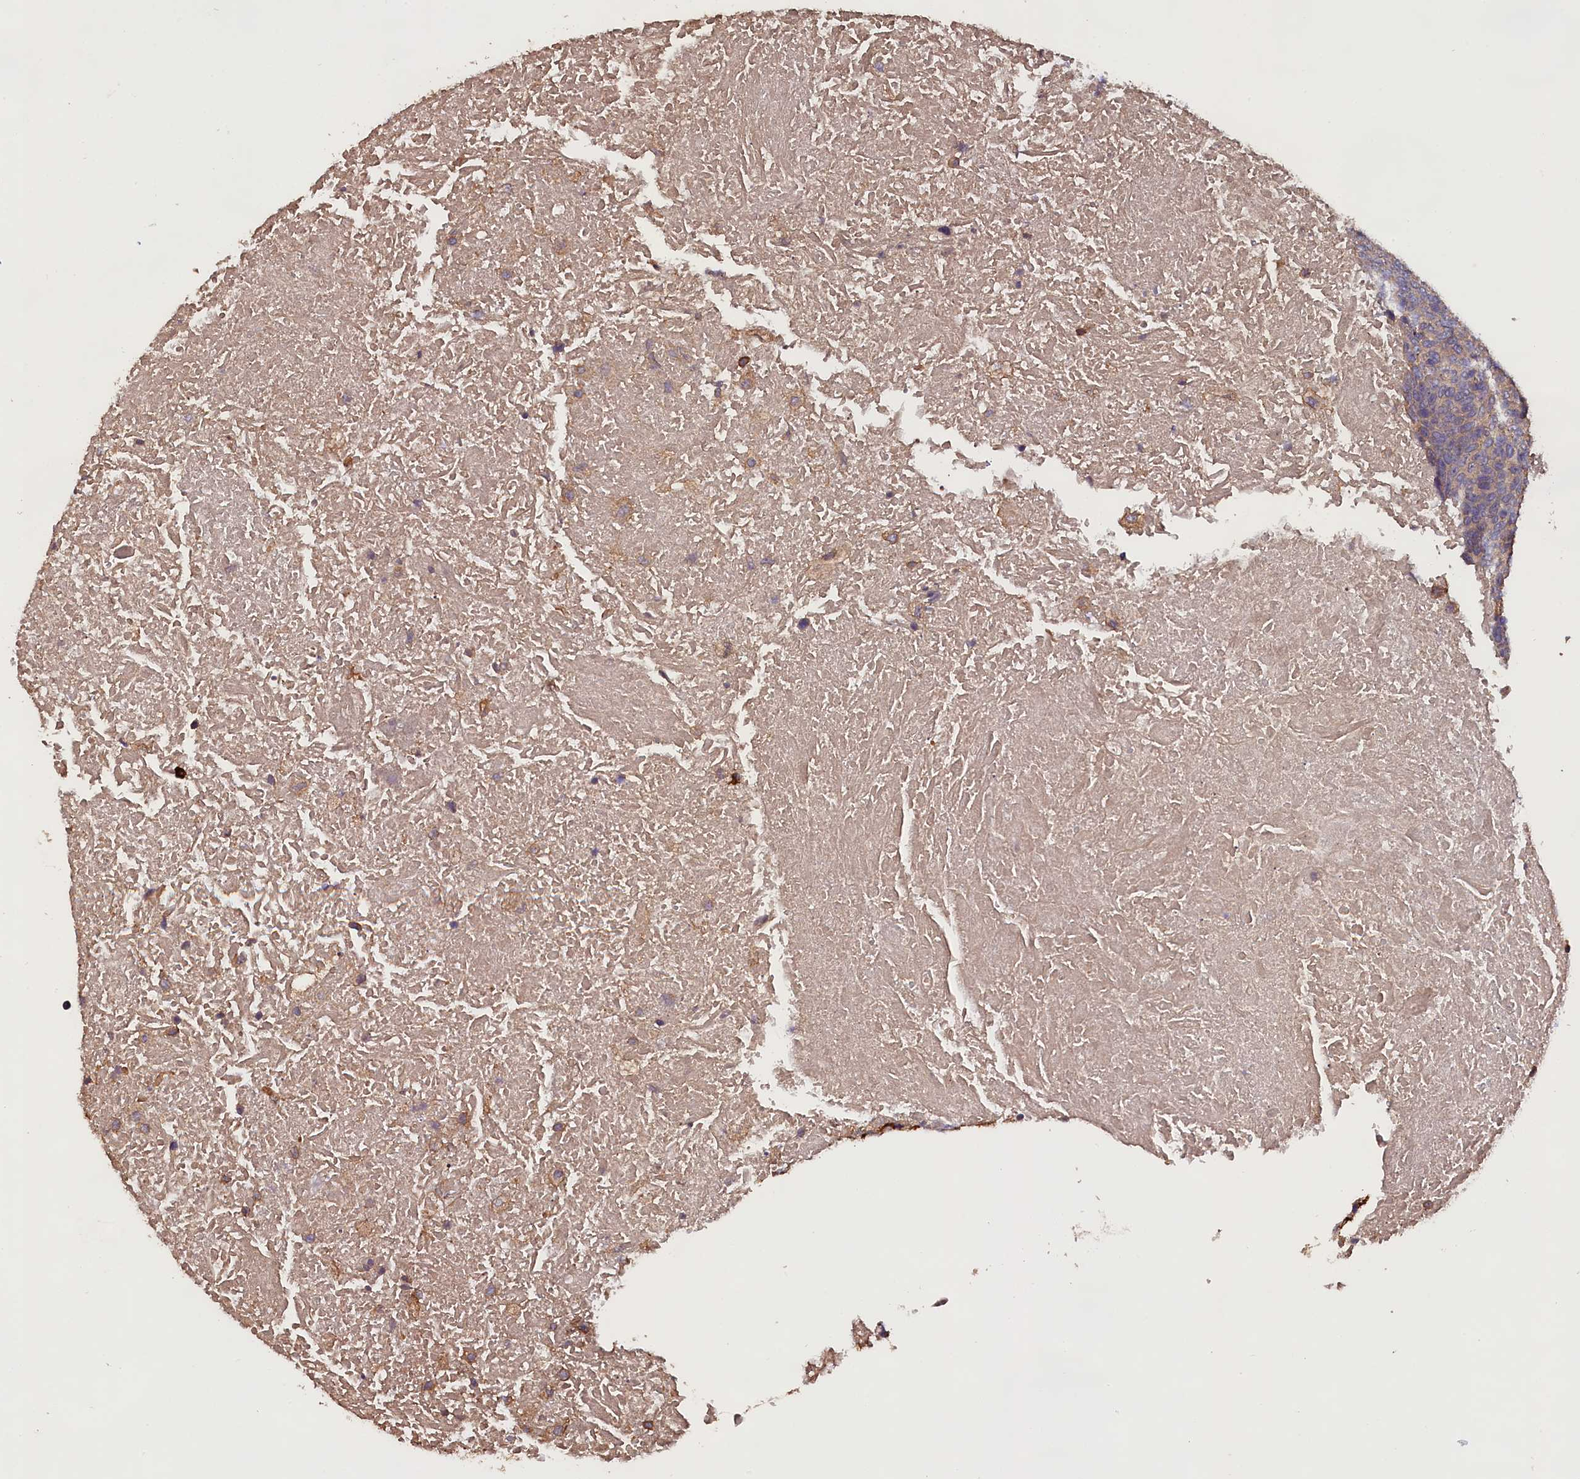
{"staining": {"intensity": "weak", "quantity": ">75%", "location": "cytoplasmic/membranous"}, "tissue": "head and neck cancer", "cell_type": "Tumor cells", "image_type": "cancer", "snomed": [{"axis": "morphology", "description": "Squamous cell carcinoma, NOS"}, {"axis": "morphology", "description": "Squamous cell carcinoma, metastatic, NOS"}, {"axis": "topography", "description": "Lymph node"}, {"axis": "topography", "description": "Head-Neck"}], "caption": "Human head and neck cancer (metastatic squamous cell carcinoma) stained with a brown dye displays weak cytoplasmic/membranous positive expression in about >75% of tumor cells.", "gene": "ENKD1", "patient": {"sex": "male", "age": 62}}